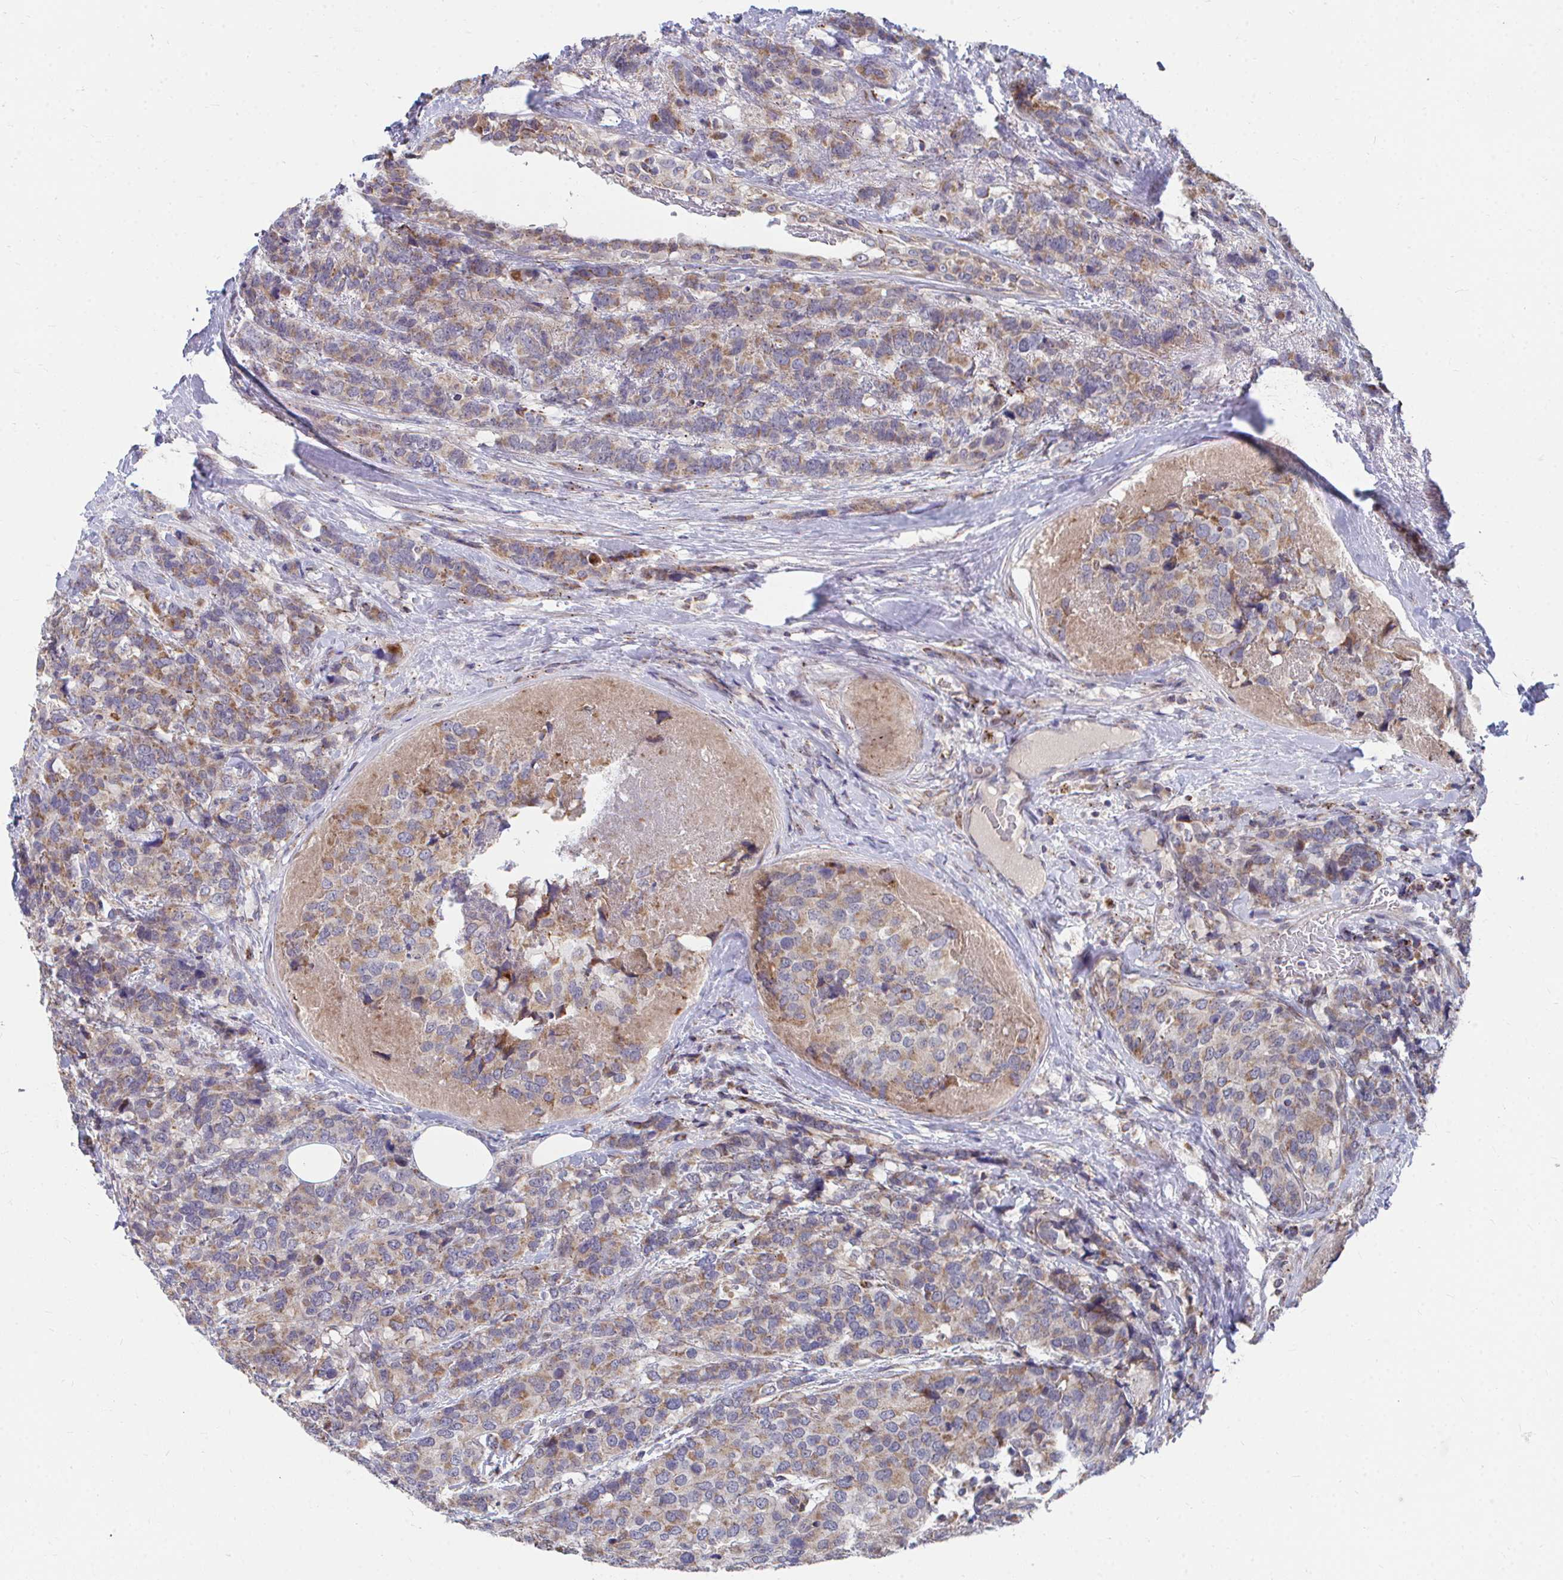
{"staining": {"intensity": "moderate", "quantity": "25%-75%", "location": "cytoplasmic/membranous"}, "tissue": "breast cancer", "cell_type": "Tumor cells", "image_type": "cancer", "snomed": [{"axis": "morphology", "description": "Lobular carcinoma"}, {"axis": "topography", "description": "Breast"}], "caption": "Protein staining of breast cancer tissue reveals moderate cytoplasmic/membranous expression in approximately 25%-75% of tumor cells. (brown staining indicates protein expression, while blue staining denotes nuclei).", "gene": "PEX3", "patient": {"sex": "female", "age": 59}}